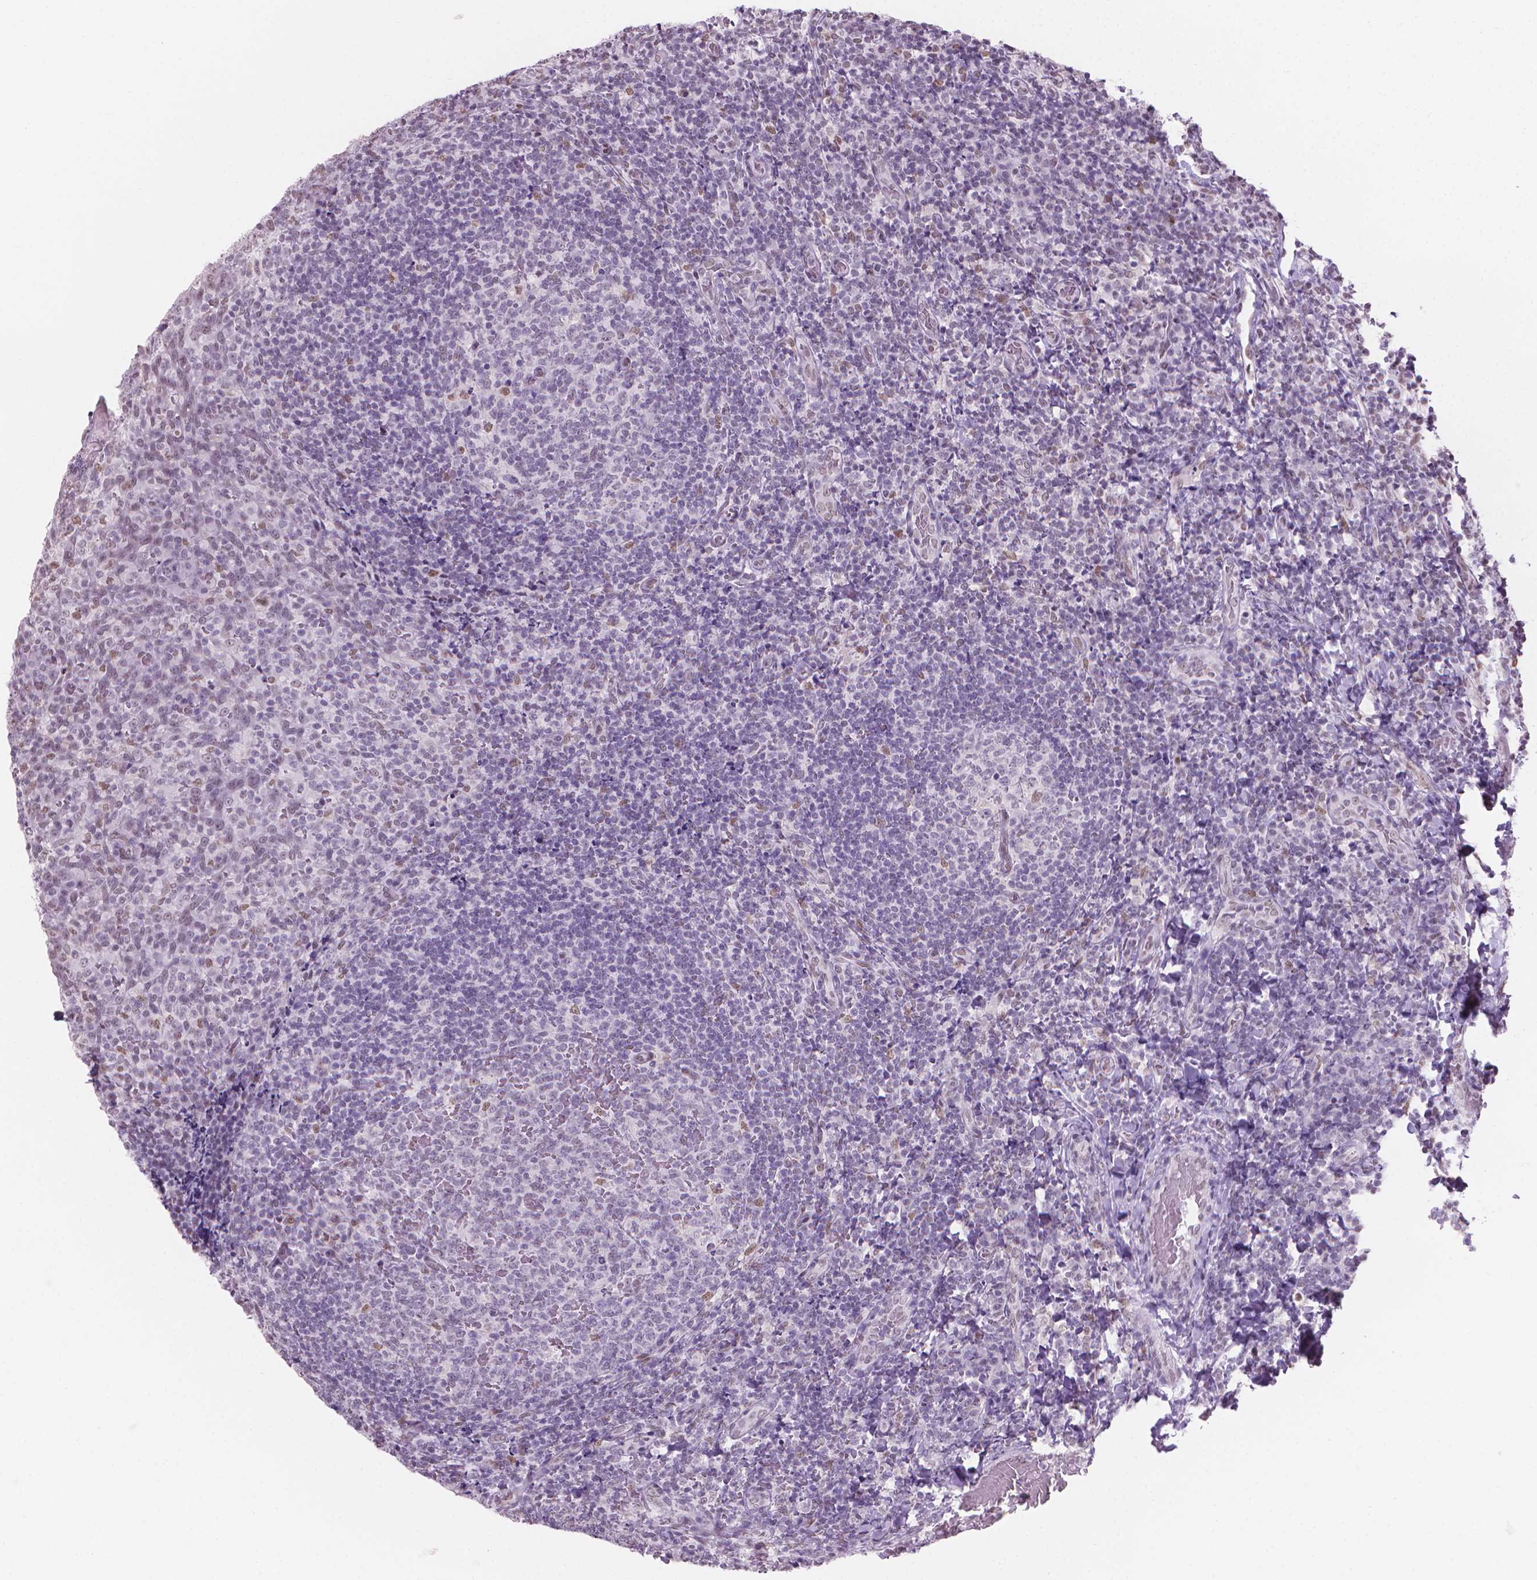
{"staining": {"intensity": "negative", "quantity": "none", "location": "none"}, "tissue": "tonsil", "cell_type": "Germinal center cells", "image_type": "normal", "snomed": [{"axis": "morphology", "description": "Normal tissue, NOS"}, {"axis": "topography", "description": "Tonsil"}], "caption": "A high-resolution histopathology image shows immunohistochemistry staining of normal tonsil, which demonstrates no significant staining in germinal center cells. (IHC, brightfield microscopy, high magnification).", "gene": "PIAS2", "patient": {"sex": "male", "age": 17}}